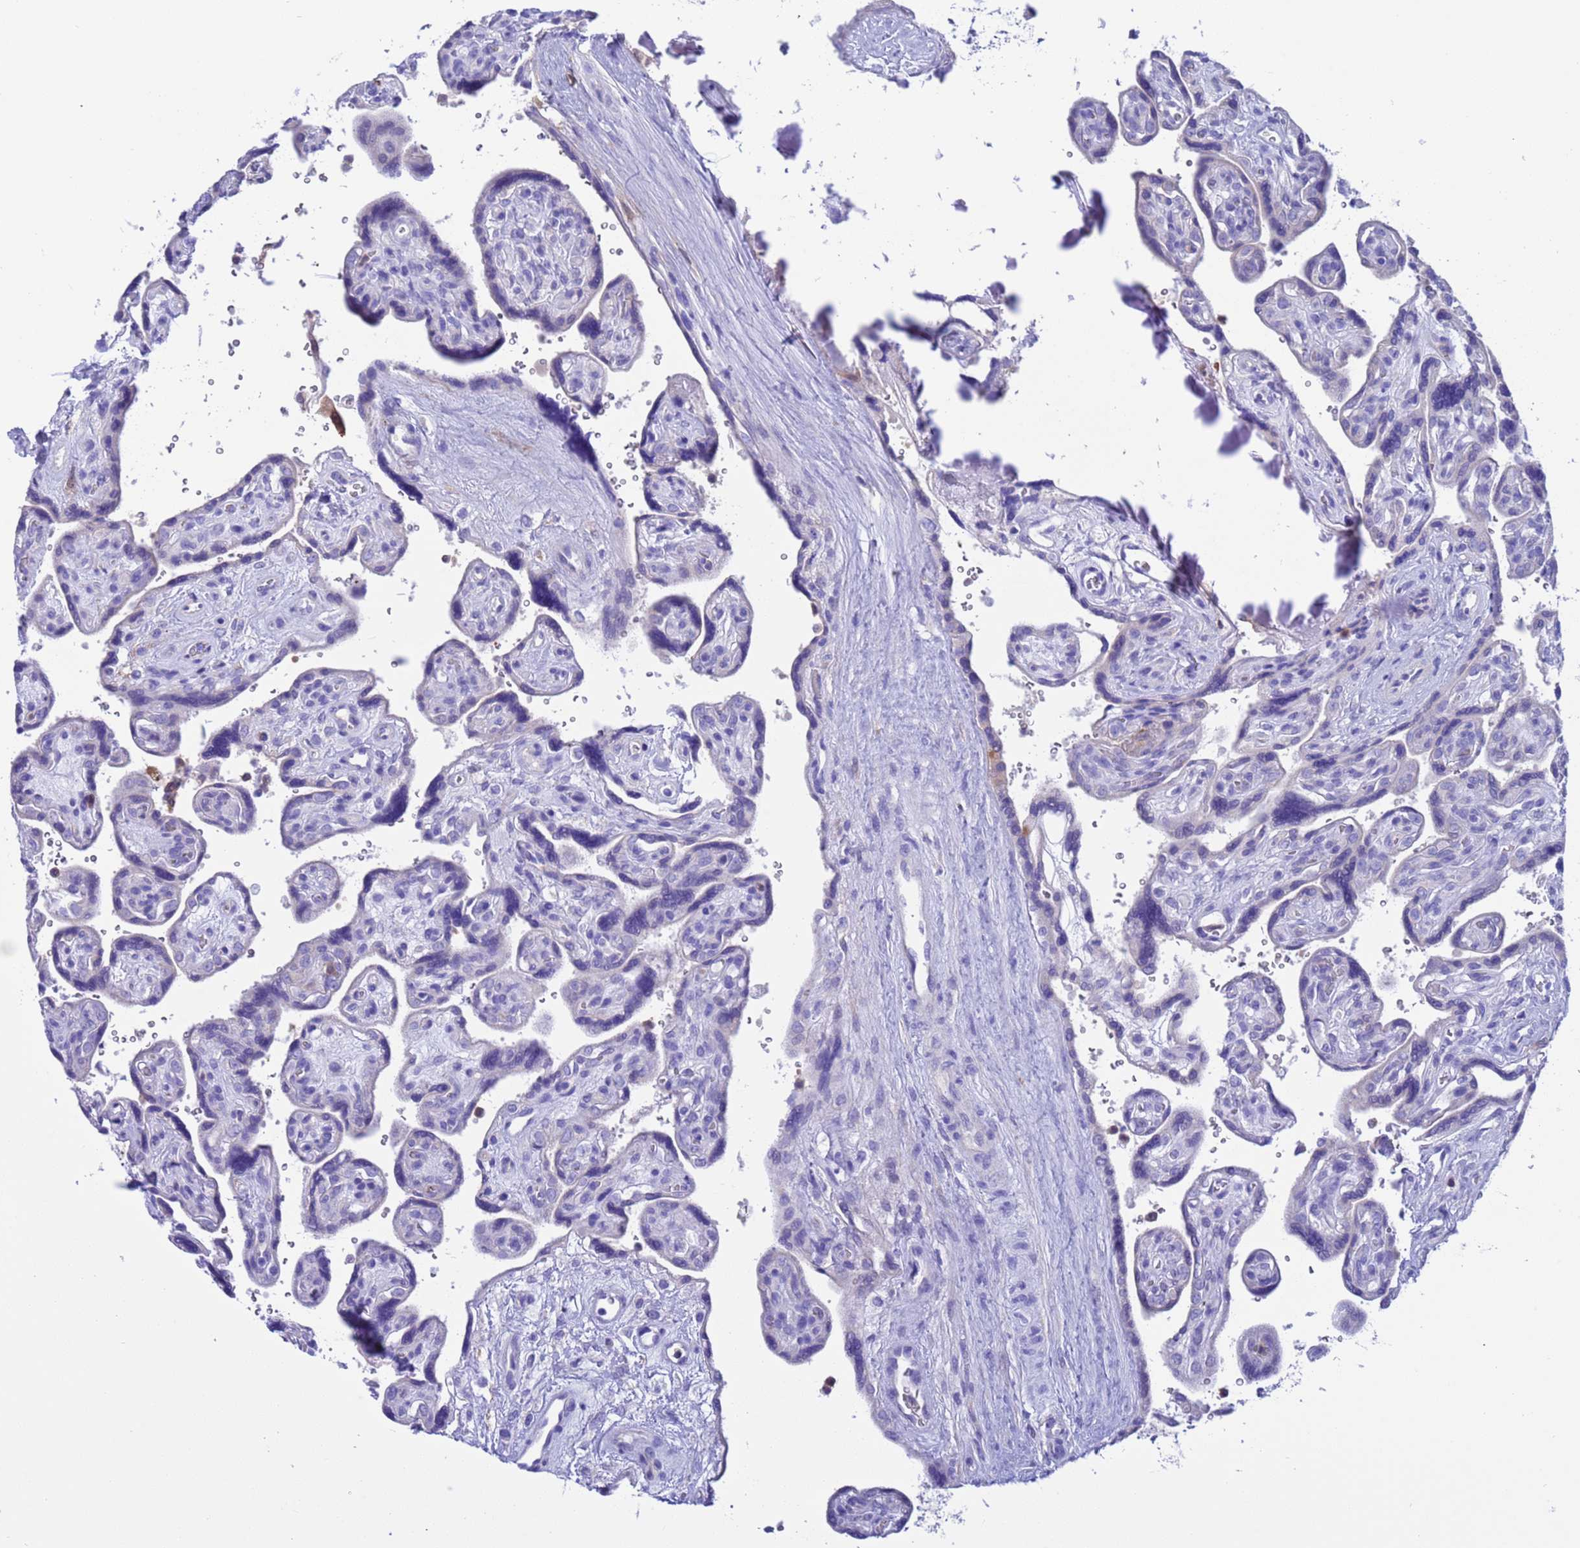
{"staining": {"intensity": "moderate", "quantity": ">75%", "location": "cytoplasmic/membranous,nuclear"}, "tissue": "placenta", "cell_type": "Decidual cells", "image_type": "normal", "snomed": [{"axis": "morphology", "description": "Normal tissue, NOS"}, {"axis": "topography", "description": "Placenta"}], "caption": "An image of placenta stained for a protein exhibits moderate cytoplasmic/membranous,nuclear brown staining in decidual cells. (DAB IHC with brightfield microscopy, high magnification).", "gene": "C6orf47", "patient": {"sex": "female", "age": 39}}